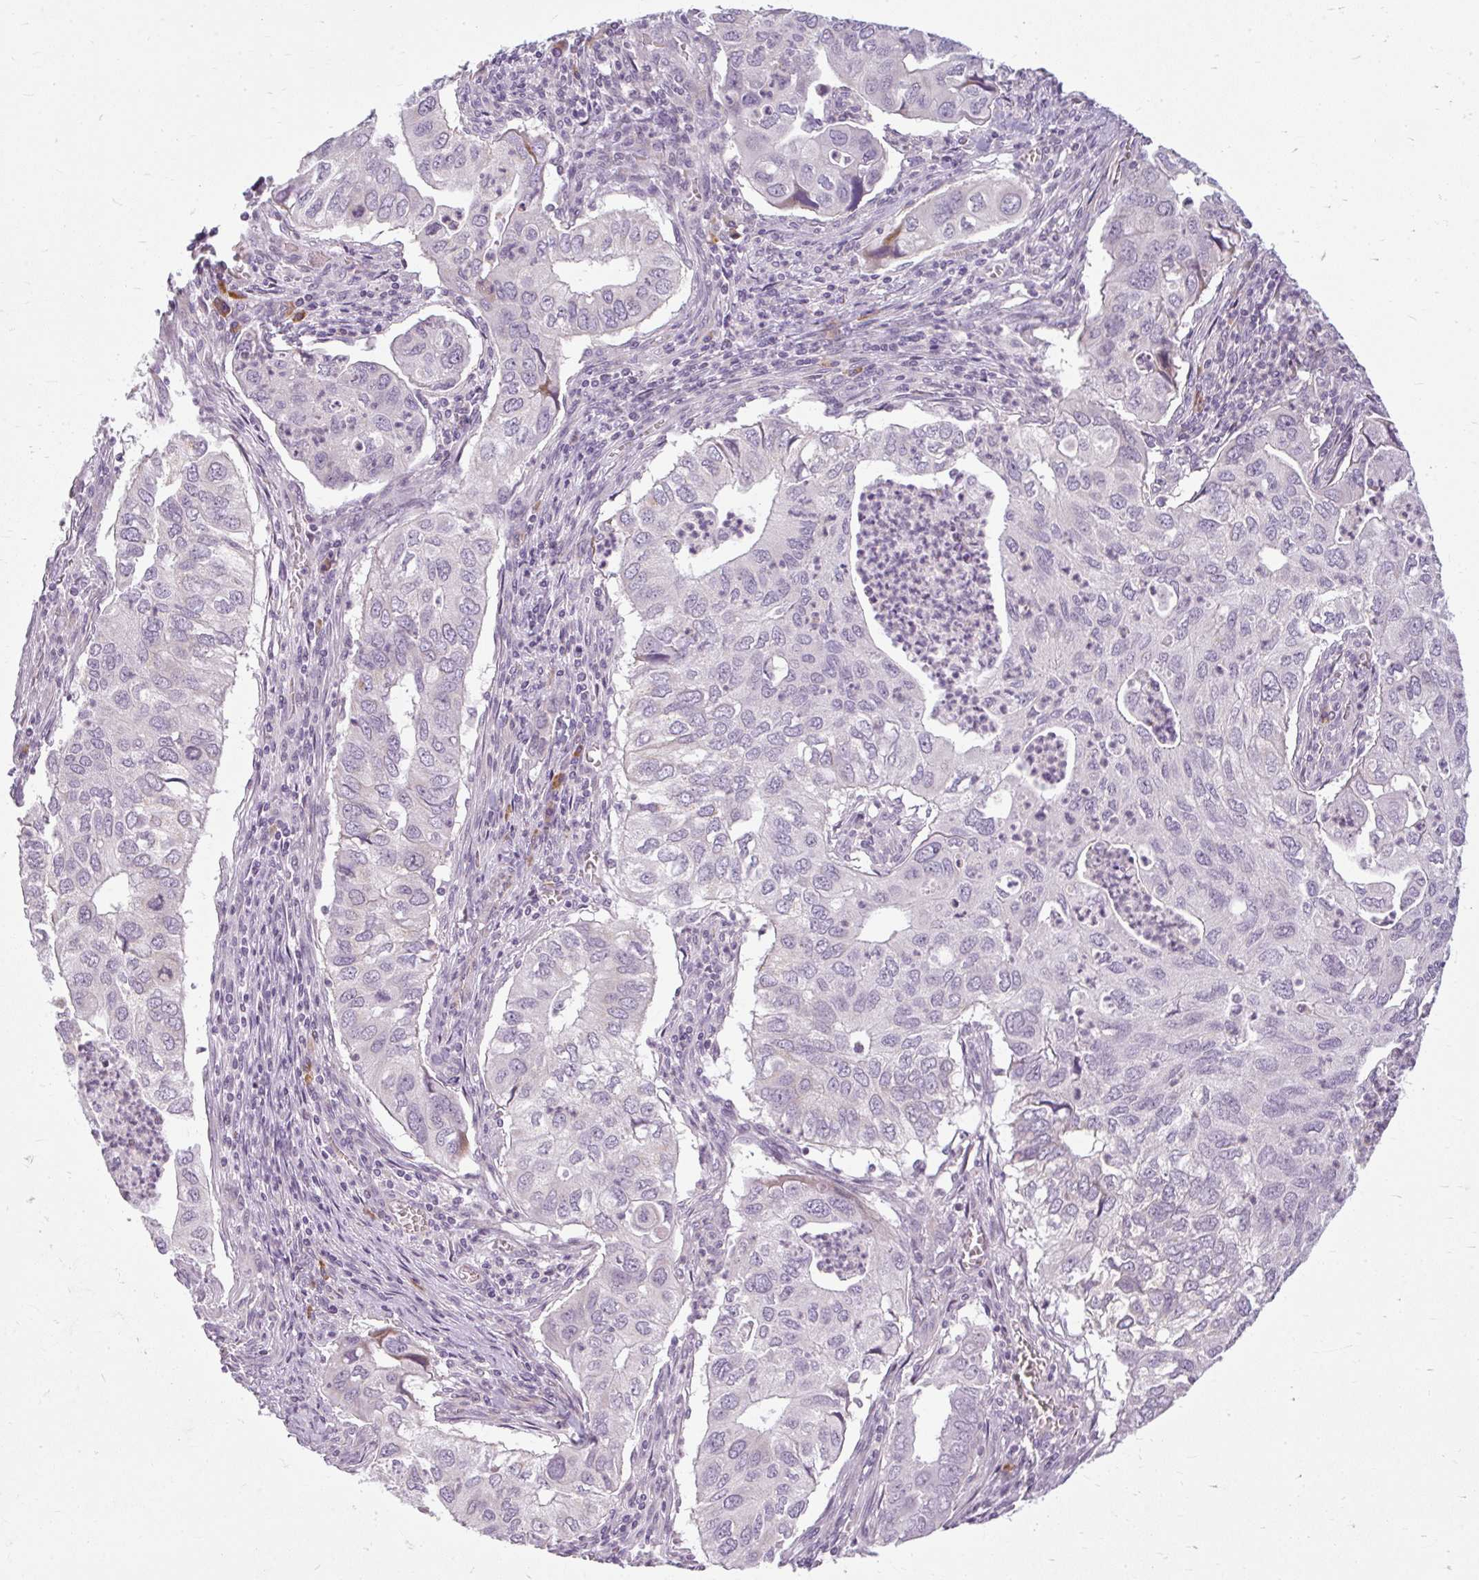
{"staining": {"intensity": "negative", "quantity": "none", "location": "none"}, "tissue": "lung cancer", "cell_type": "Tumor cells", "image_type": "cancer", "snomed": [{"axis": "morphology", "description": "Adenocarcinoma, NOS"}, {"axis": "topography", "description": "Lung"}], "caption": "The image displays no staining of tumor cells in lung cancer (adenocarcinoma).", "gene": "ZFYVE26", "patient": {"sex": "male", "age": 48}}